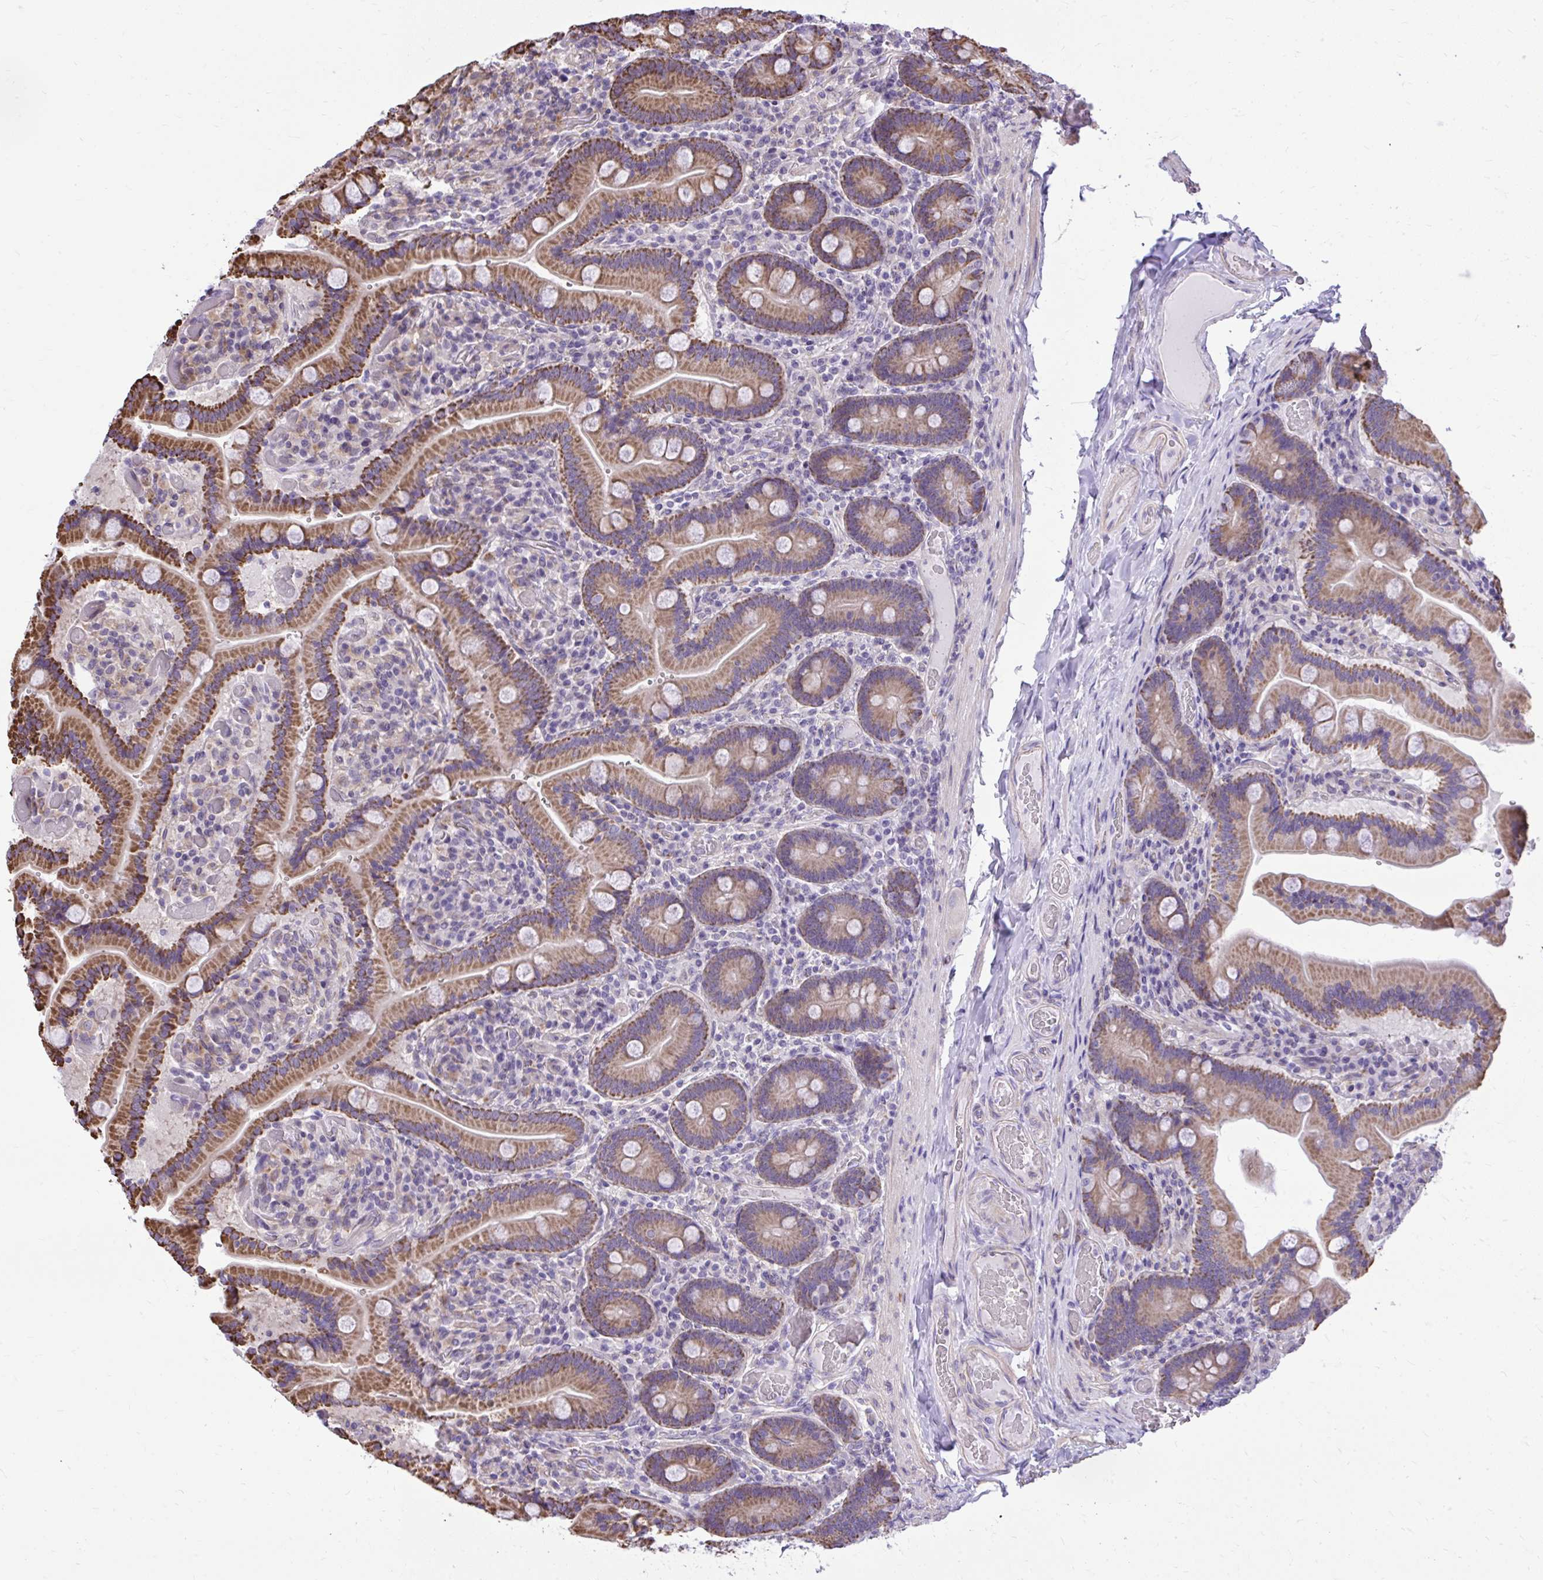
{"staining": {"intensity": "moderate", "quantity": ">75%", "location": "cytoplasmic/membranous"}, "tissue": "duodenum", "cell_type": "Glandular cells", "image_type": "normal", "snomed": [{"axis": "morphology", "description": "Normal tissue, NOS"}, {"axis": "topography", "description": "Duodenum"}], "caption": "Protein staining of normal duodenum shows moderate cytoplasmic/membranous staining in approximately >75% of glandular cells. Using DAB (brown) and hematoxylin (blue) stains, captured at high magnification using brightfield microscopy.", "gene": "GRK4", "patient": {"sex": "female", "age": 62}}